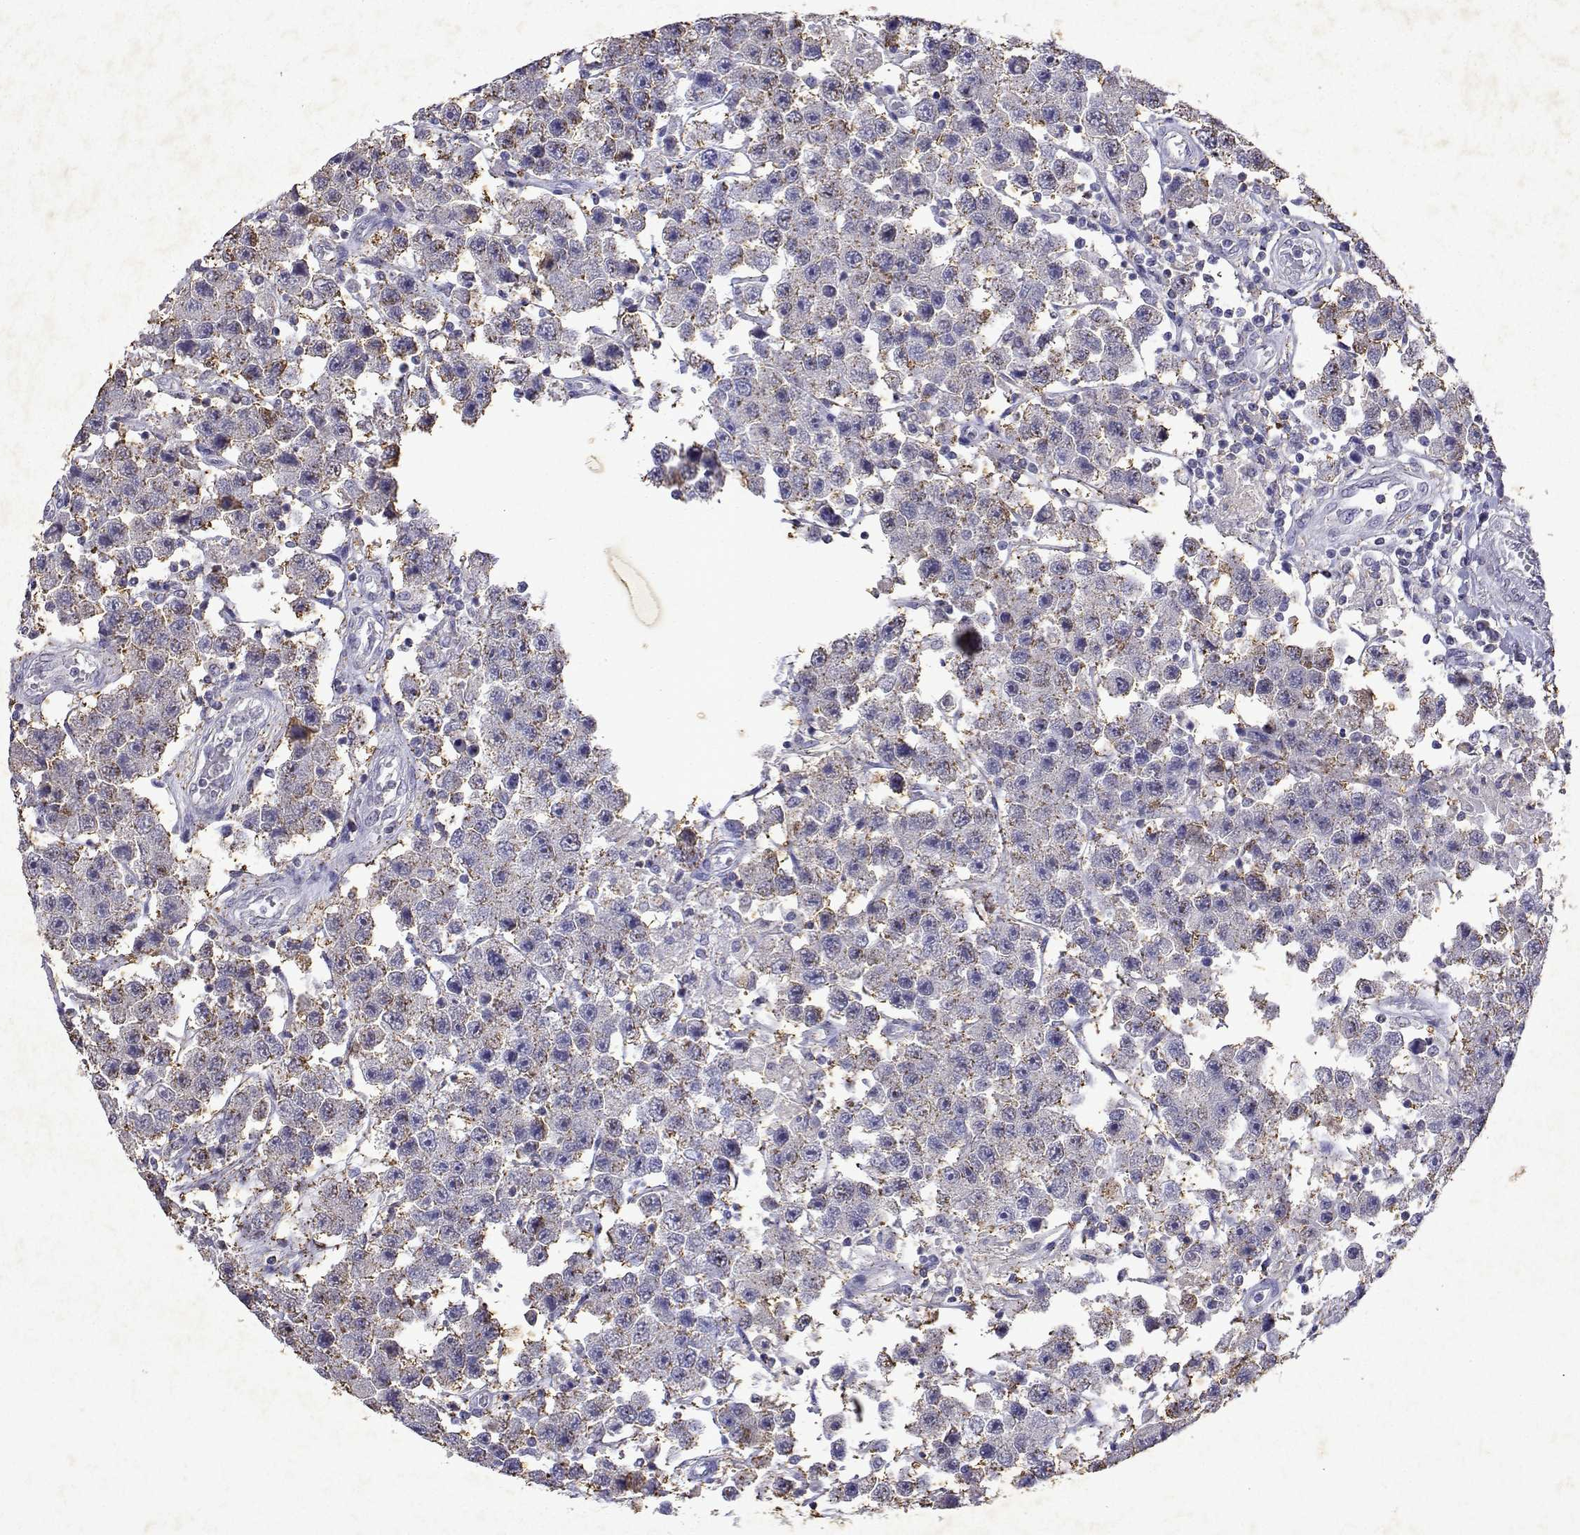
{"staining": {"intensity": "weak", "quantity": "<25%", "location": "cytoplasmic/membranous"}, "tissue": "testis cancer", "cell_type": "Tumor cells", "image_type": "cancer", "snomed": [{"axis": "morphology", "description": "Seminoma, NOS"}, {"axis": "topography", "description": "Testis"}], "caption": "Tumor cells are negative for protein expression in human seminoma (testis).", "gene": "DUSP28", "patient": {"sex": "male", "age": 45}}